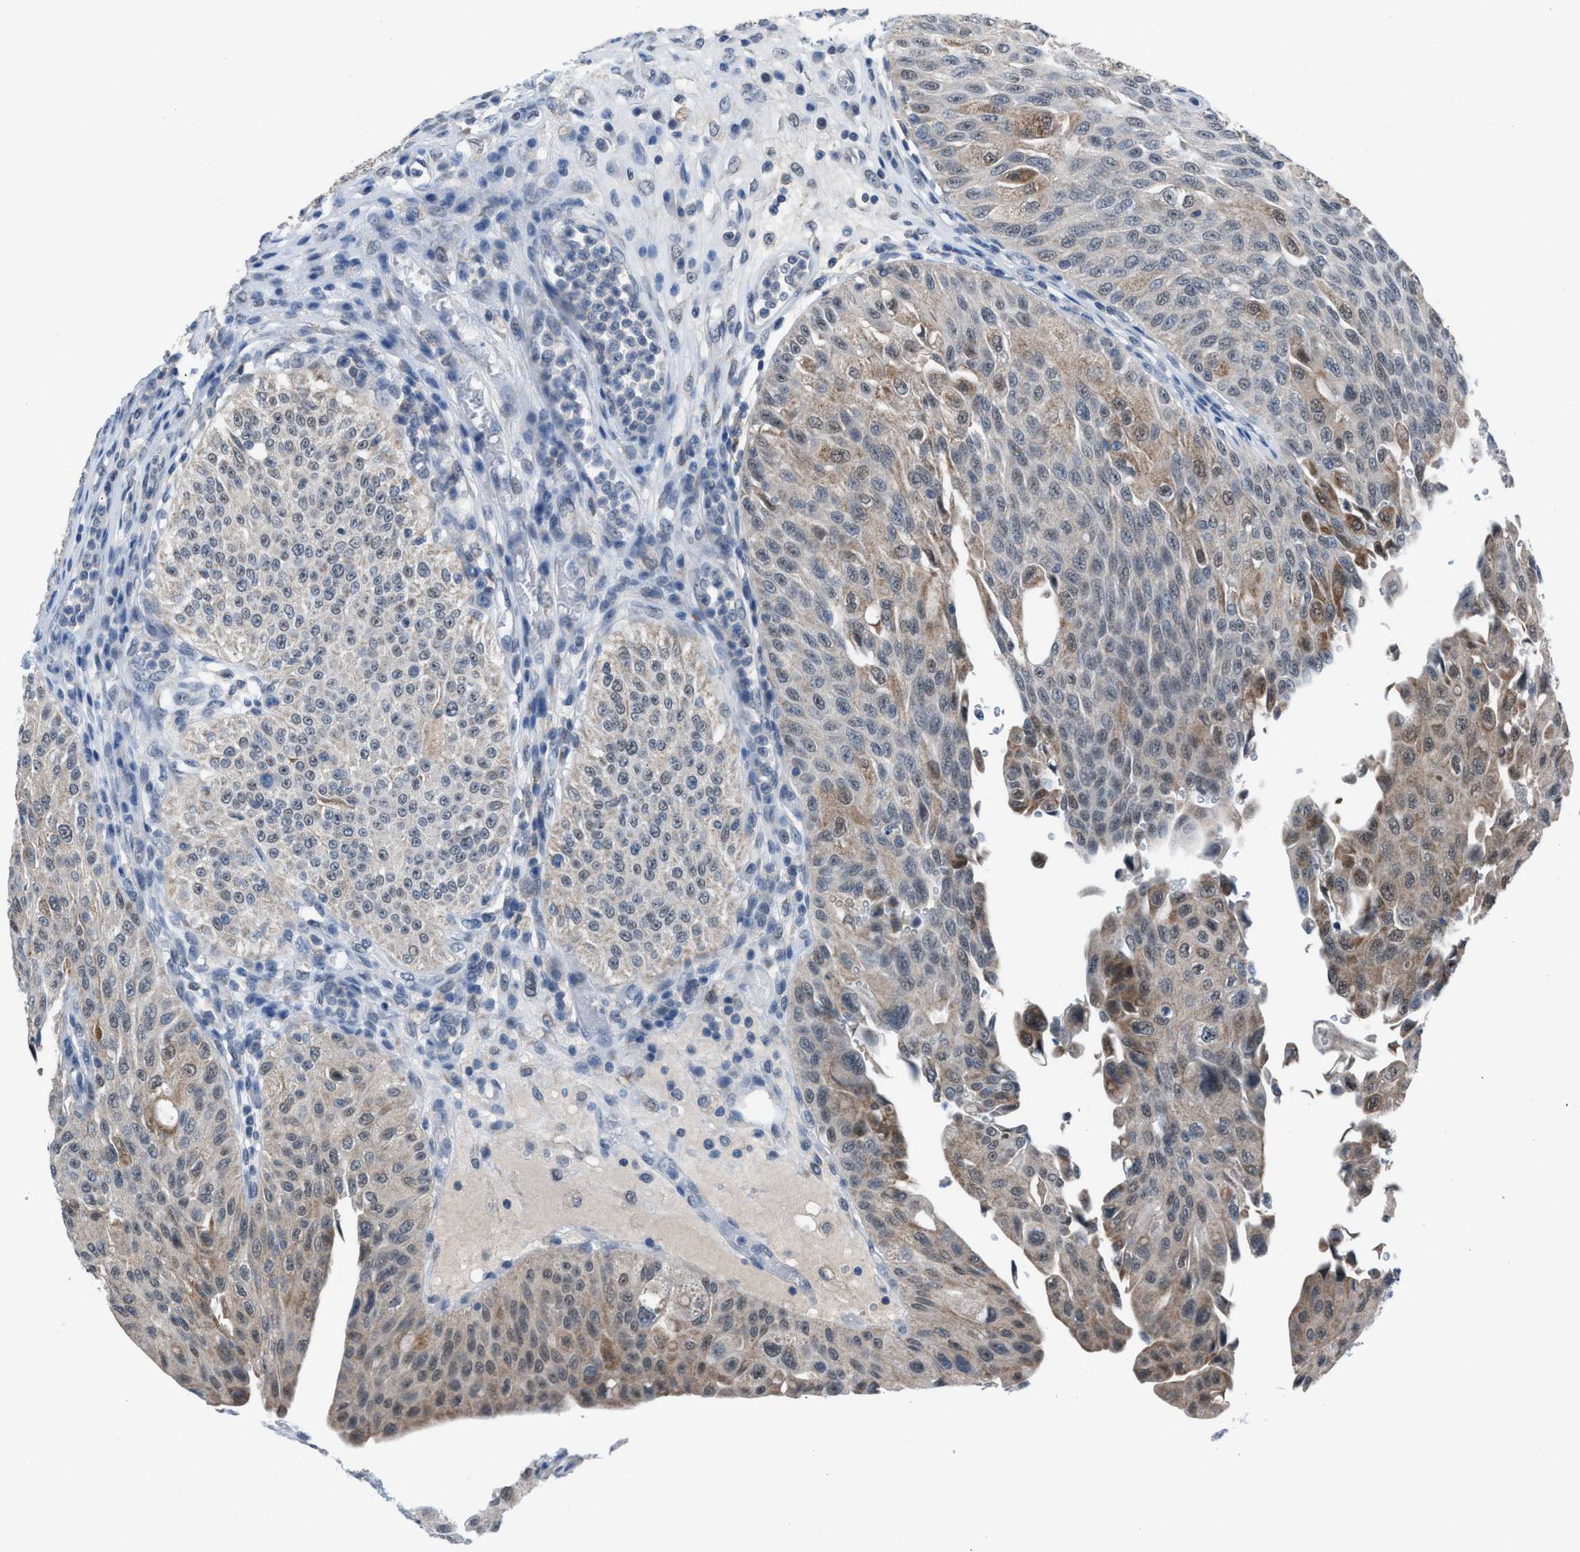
{"staining": {"intensity": "weak", "quantity": "25%-75%", "location": "cytoplasmic/membranous"}, "tissue": "urothelial cancer", "cell_type": "Tumor cells", "image_type": "cancer", "snomed": [{"axis": "morphology", "description": "Urothelial carcinoma, High grade"}, {"axis": "topography", "description": "Urinary bladder"}], "caption": "Immunohistochemical staining of human high-grade urothelial carcinoma reveals low levels of weak cytoplasmic/membranous protein positivity in about 25%-75% of tumor cells.", "gene": "ANAPC11", "patient": {"sex": "male", "age": 46}}